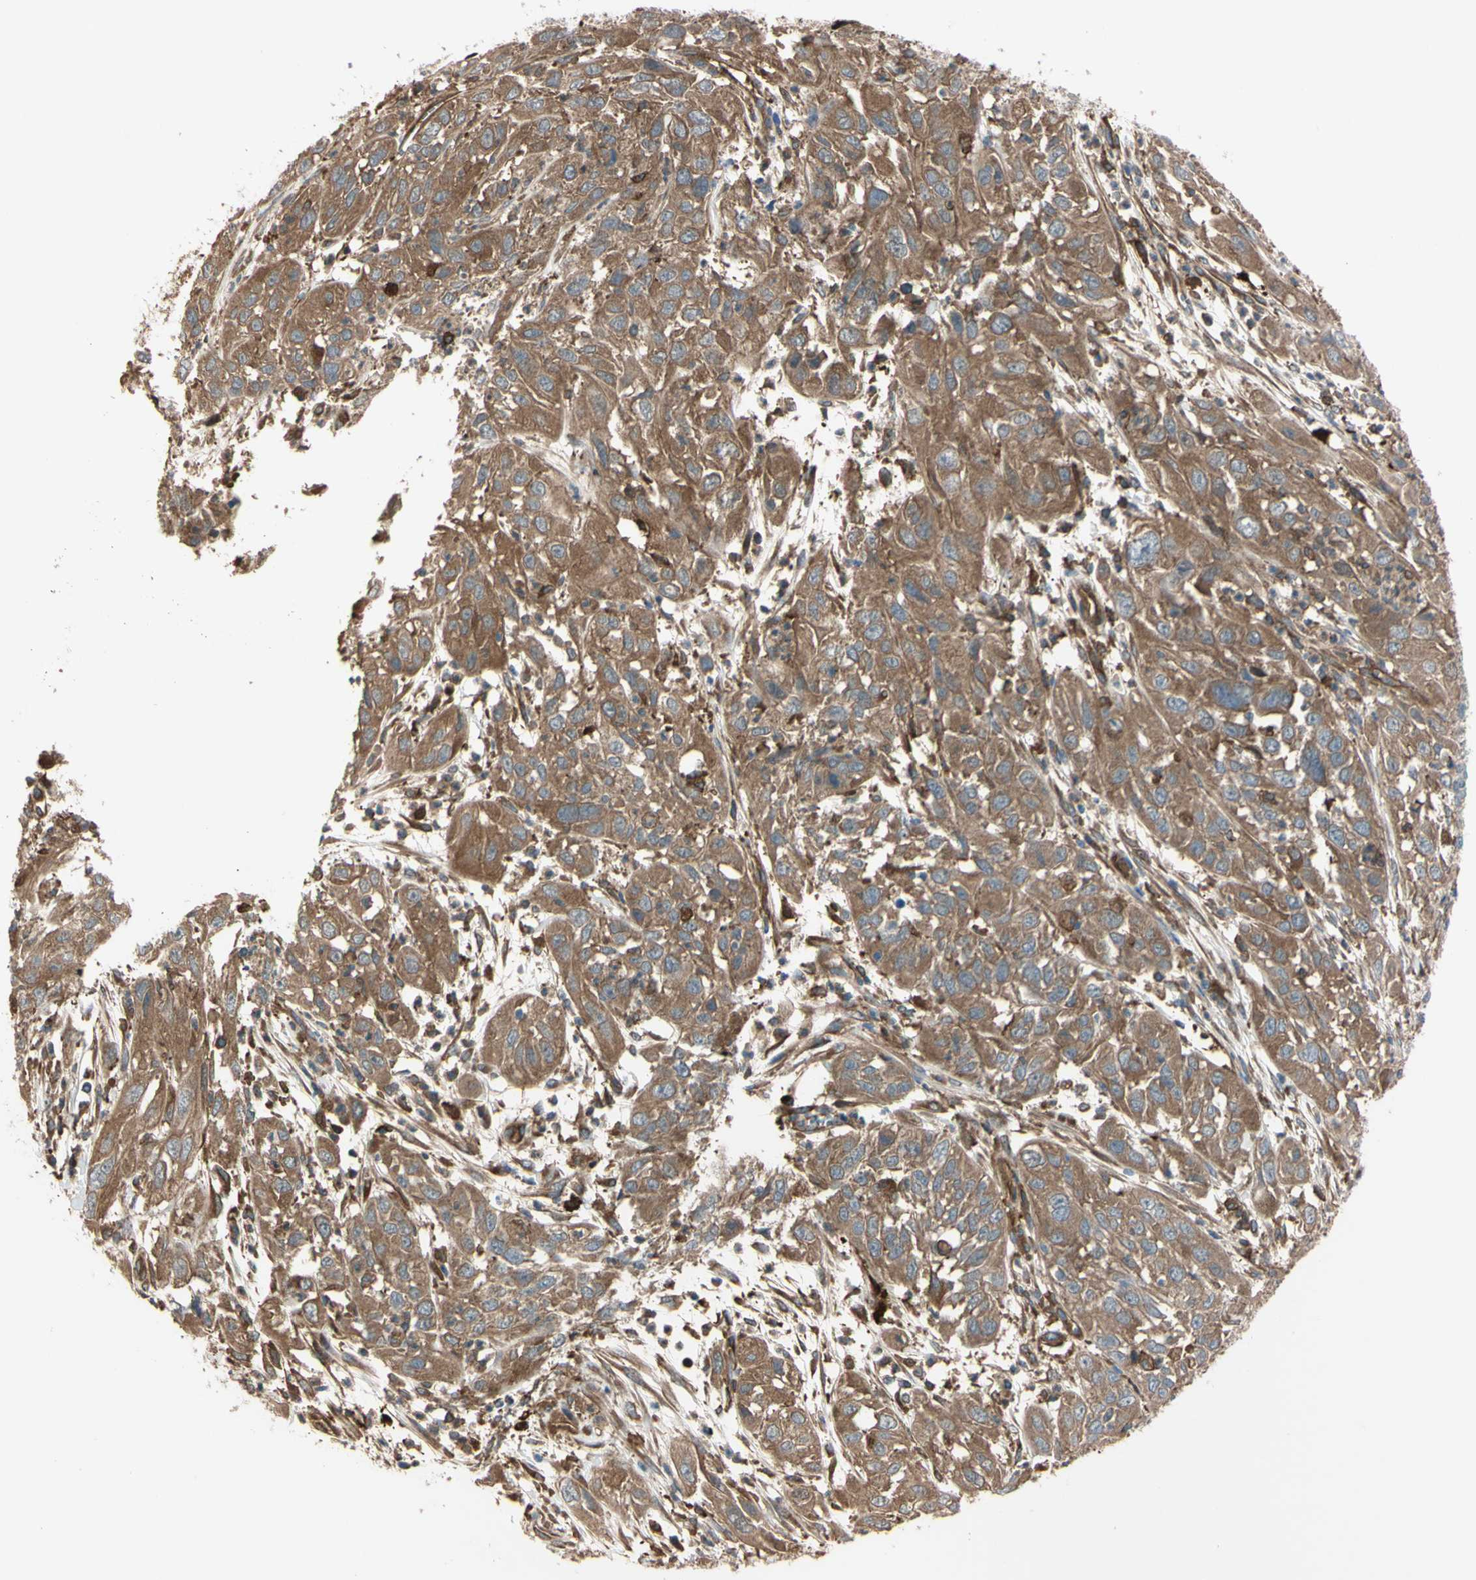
{"staining": {"intensity": "moderate", "quantity": ">75%", "location": "cytoplasmic/membranous"}, "tissue": "cervical cancer", "cell_type": "Tumor cells", "image_type": "cancer", "snomed": [{"axis": "morphology", "description": "Squamous cell carcinoma, NOS"}, {"axis": "topography", "description": "Cervix"}], "caption": "Cervical cancer (squamous cell carcinoma) was stained to show a protein in brown. There is medium levels of moderate cytoplasmic/membranous positivity in approximately >75% of tumor cells.", "gene": "PTPN12", "patient": {"sex": "female", "age": 32}}